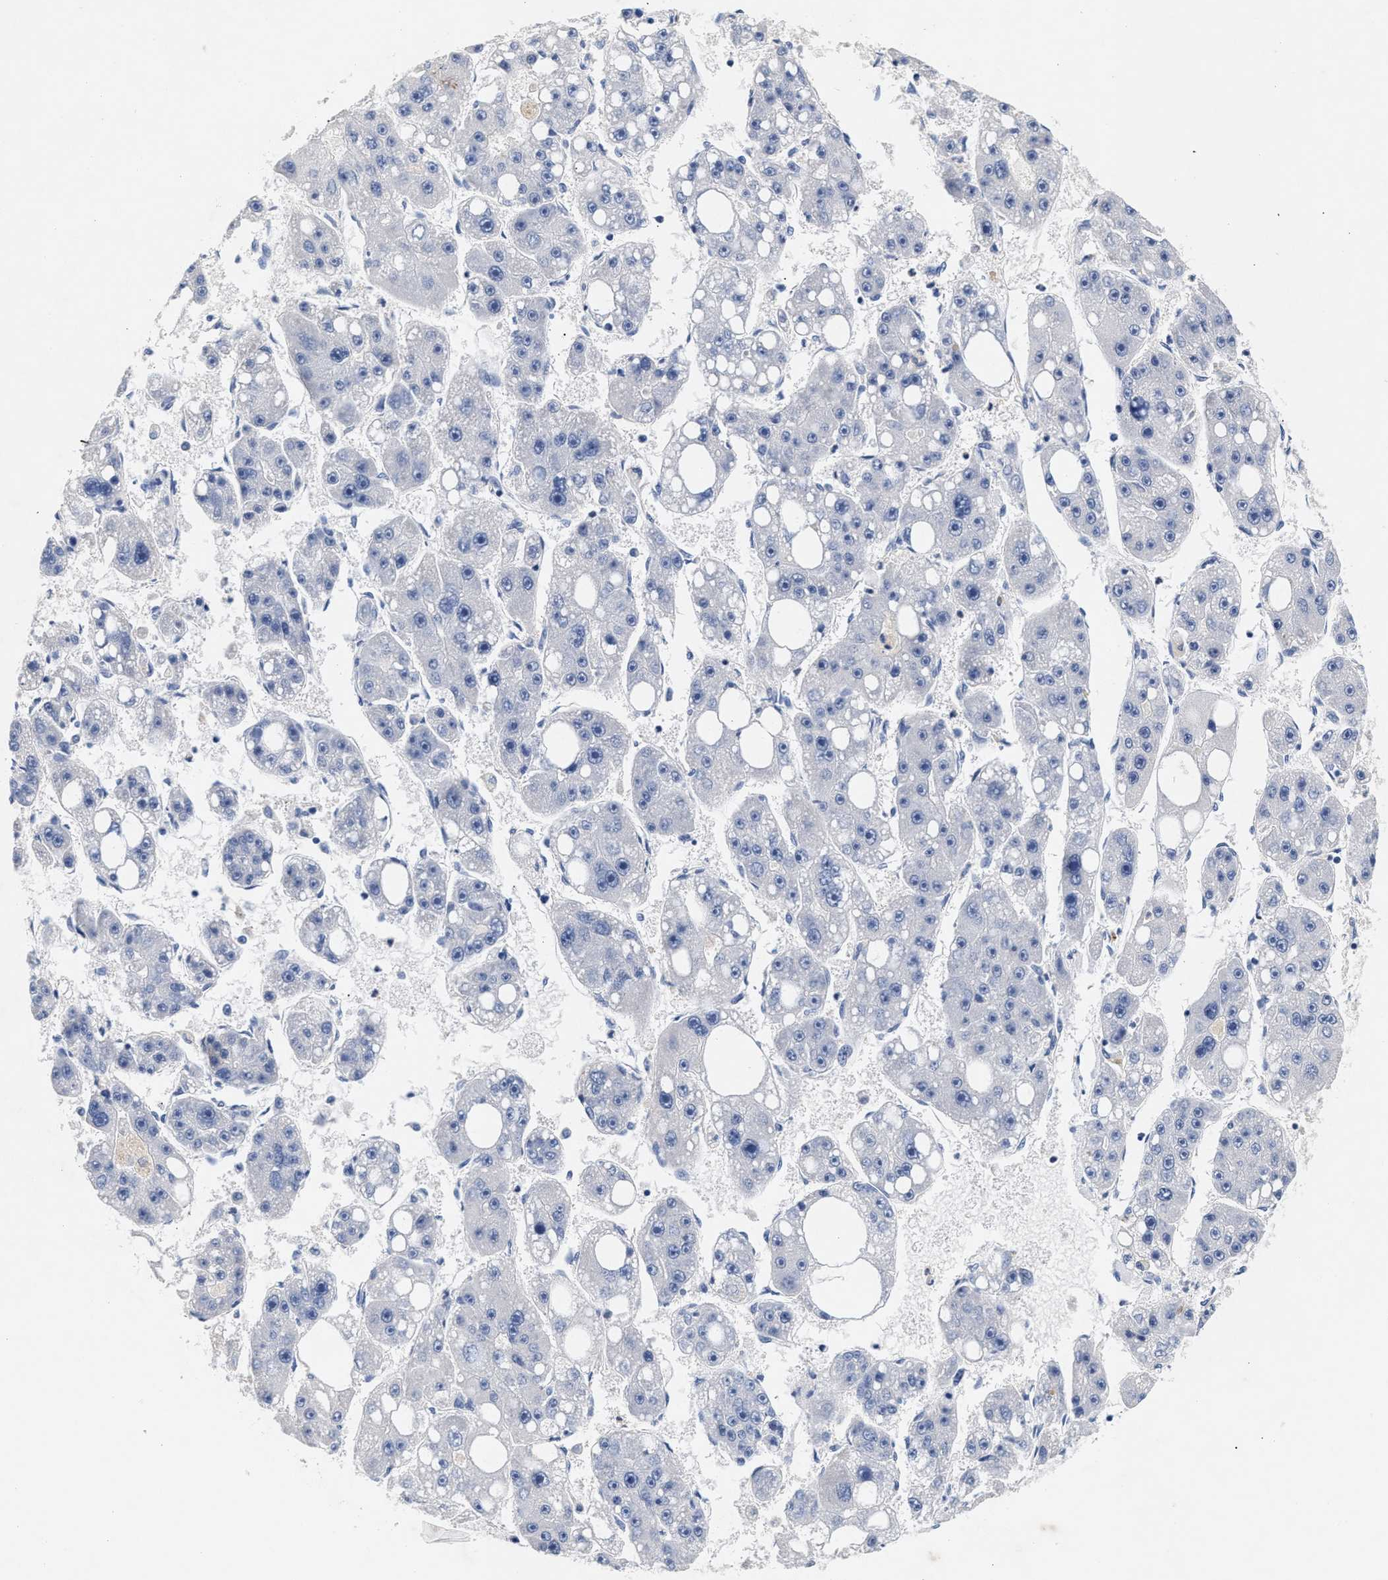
{"staining": {"intensity": "negative", "quantity": "none", "location": "none"}, "tissue": "liver cancer", "cell_type": "Tumor cells", "image_type": "cancer", "snomed": [{"axis": "morphology", "description": "Carcinoma, Hepatocellular, NOS"}, {"axis": "topography", "description": "Liver"}], "caption": "This is an immunohistochemistry image of liver cancer. There is no expression in tumor cells.", "gene": "GNAI3", "patient": {"sex": "female", "age": 61}}